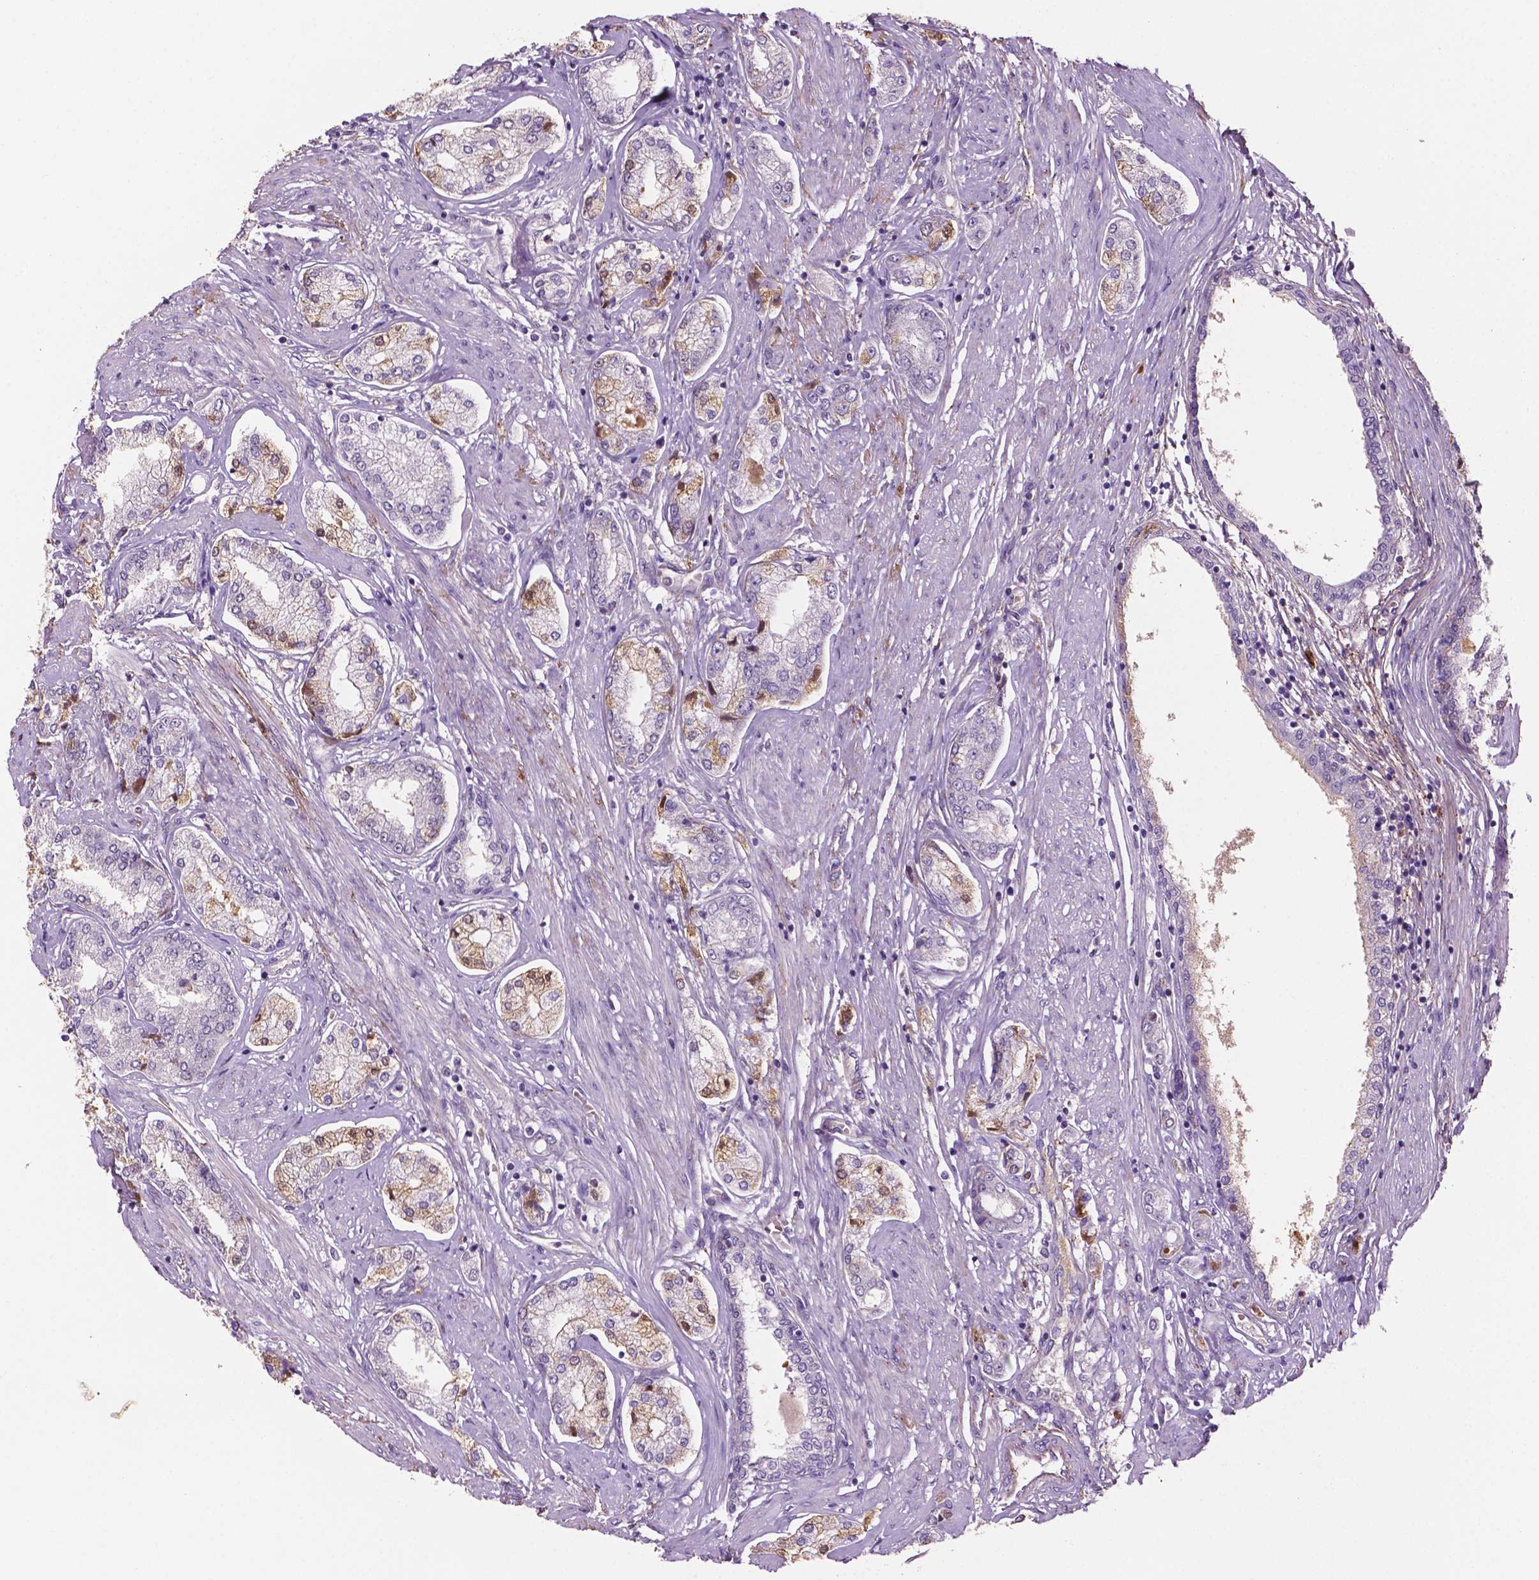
{"staining": {"intensity": "moderate", "quantity": "<25%", "location": "cytoplasmic/membranous,nuclear"}, "tissue": "prostate cancer", "cell_type": "Tumor cells", "image_type": "cancer", "snomed": [{"axis": "morphology", "description": "Adenocarcinoma, NOS"}, {"axis": "topography", "description": "Prostate"}], "caption": "The image shows staining of prostate adenocarcinoma, revealing moderate cytoplasmic/membranous and nuclear protein expression (brown color) within tumor cells. The protein is shown in brown color, while the nuclei are stained blue.", "gene": "FBLN1", "patient": {"sex": "male", "age": 63}}